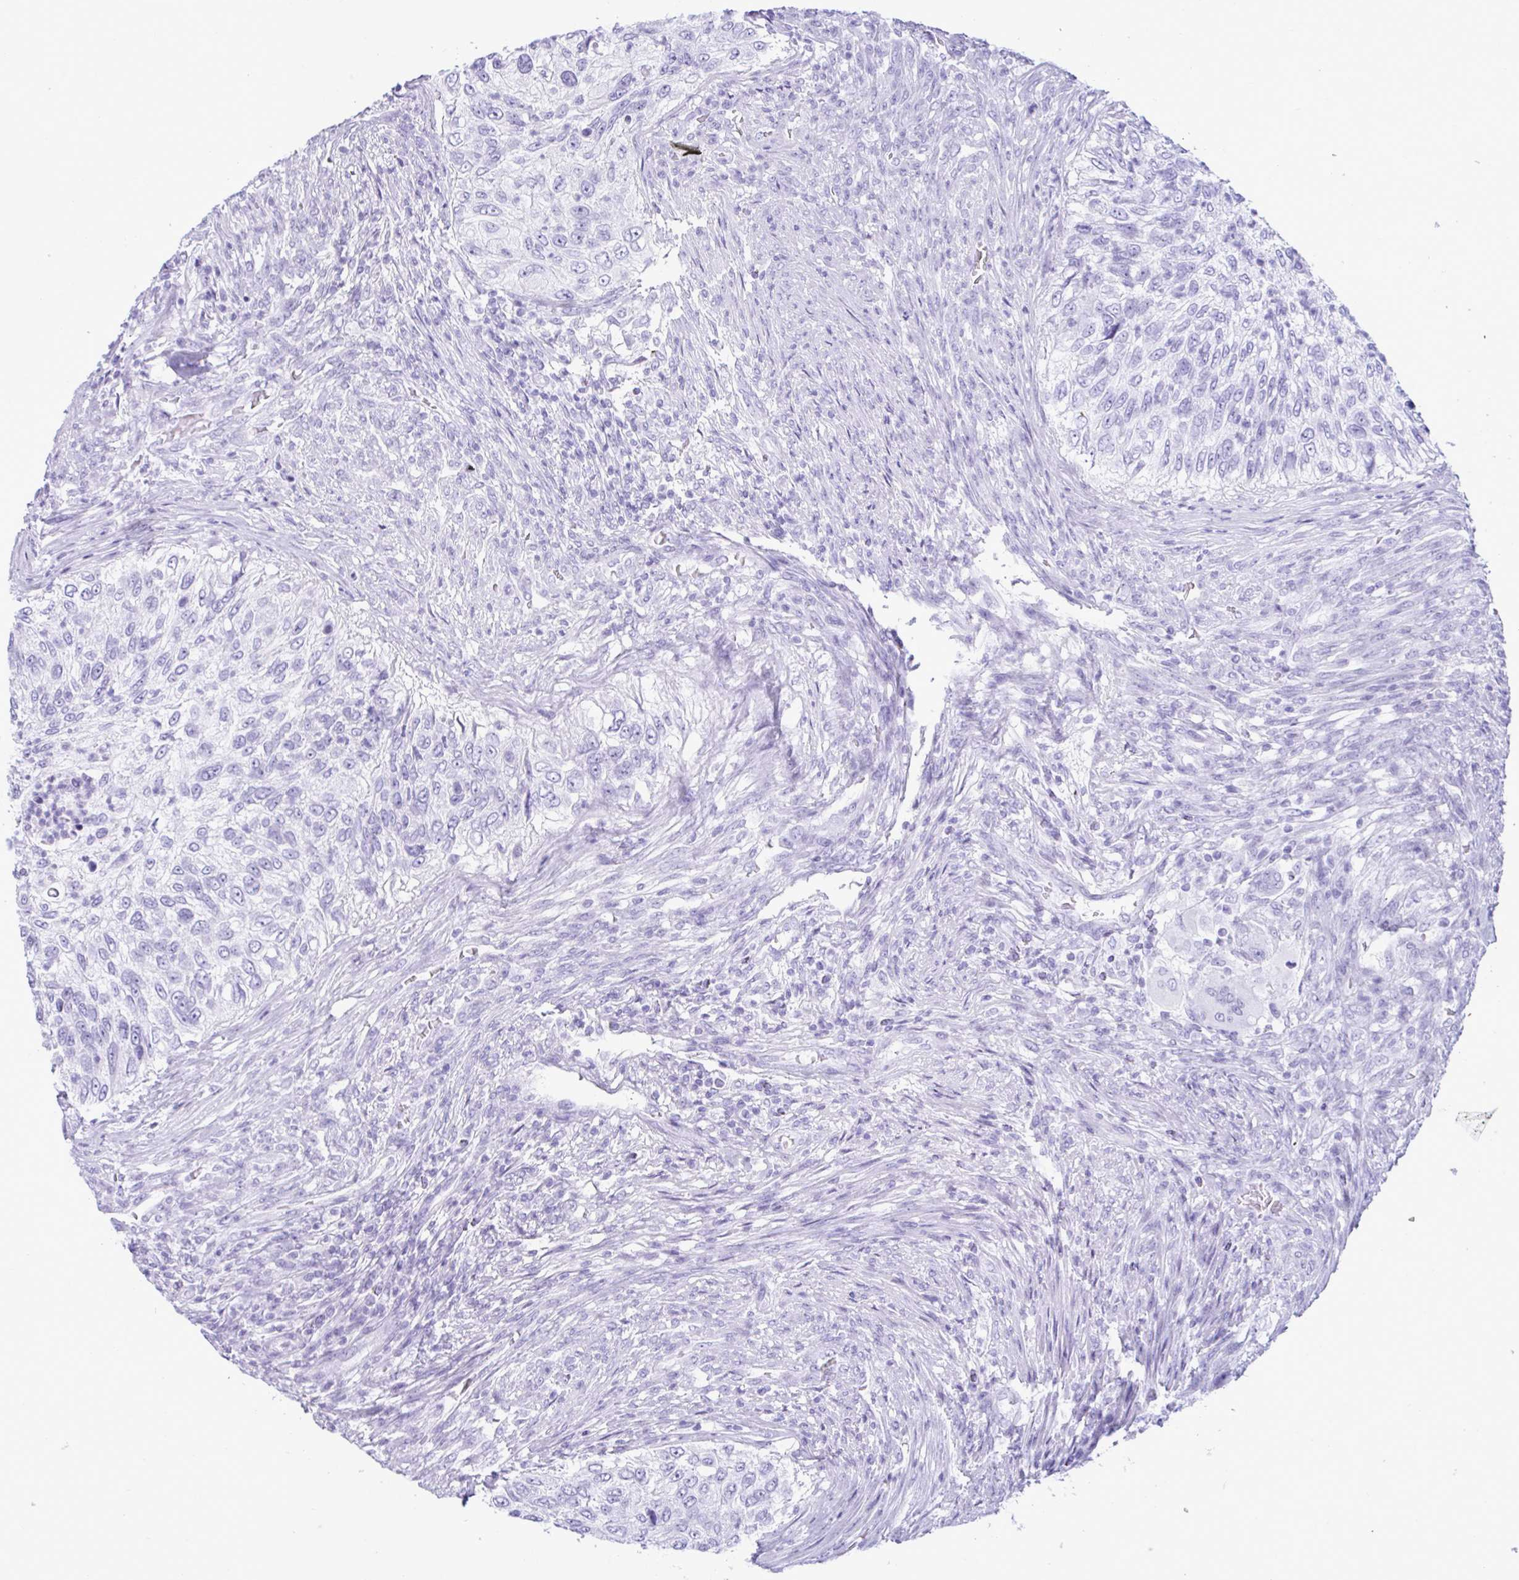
{"staining": {"intensity": "negative", "quantity": "none", "location": "none"}, "tissue": "urothelial cancer", "cell_type": "Tumor cells", "image_type": "cancer", "snomed": [{"axis": "morphology", "description": "Urothelial carcinoma, High grade"}, {"axis": "topography", "description": "Urinary bladder"}], "caption": "Immunohistochemistry of urothelial cancer displays no staining in tumor cells.", "gene": "MRGPRG", "patient": {"sex": "female", "age": 60}}